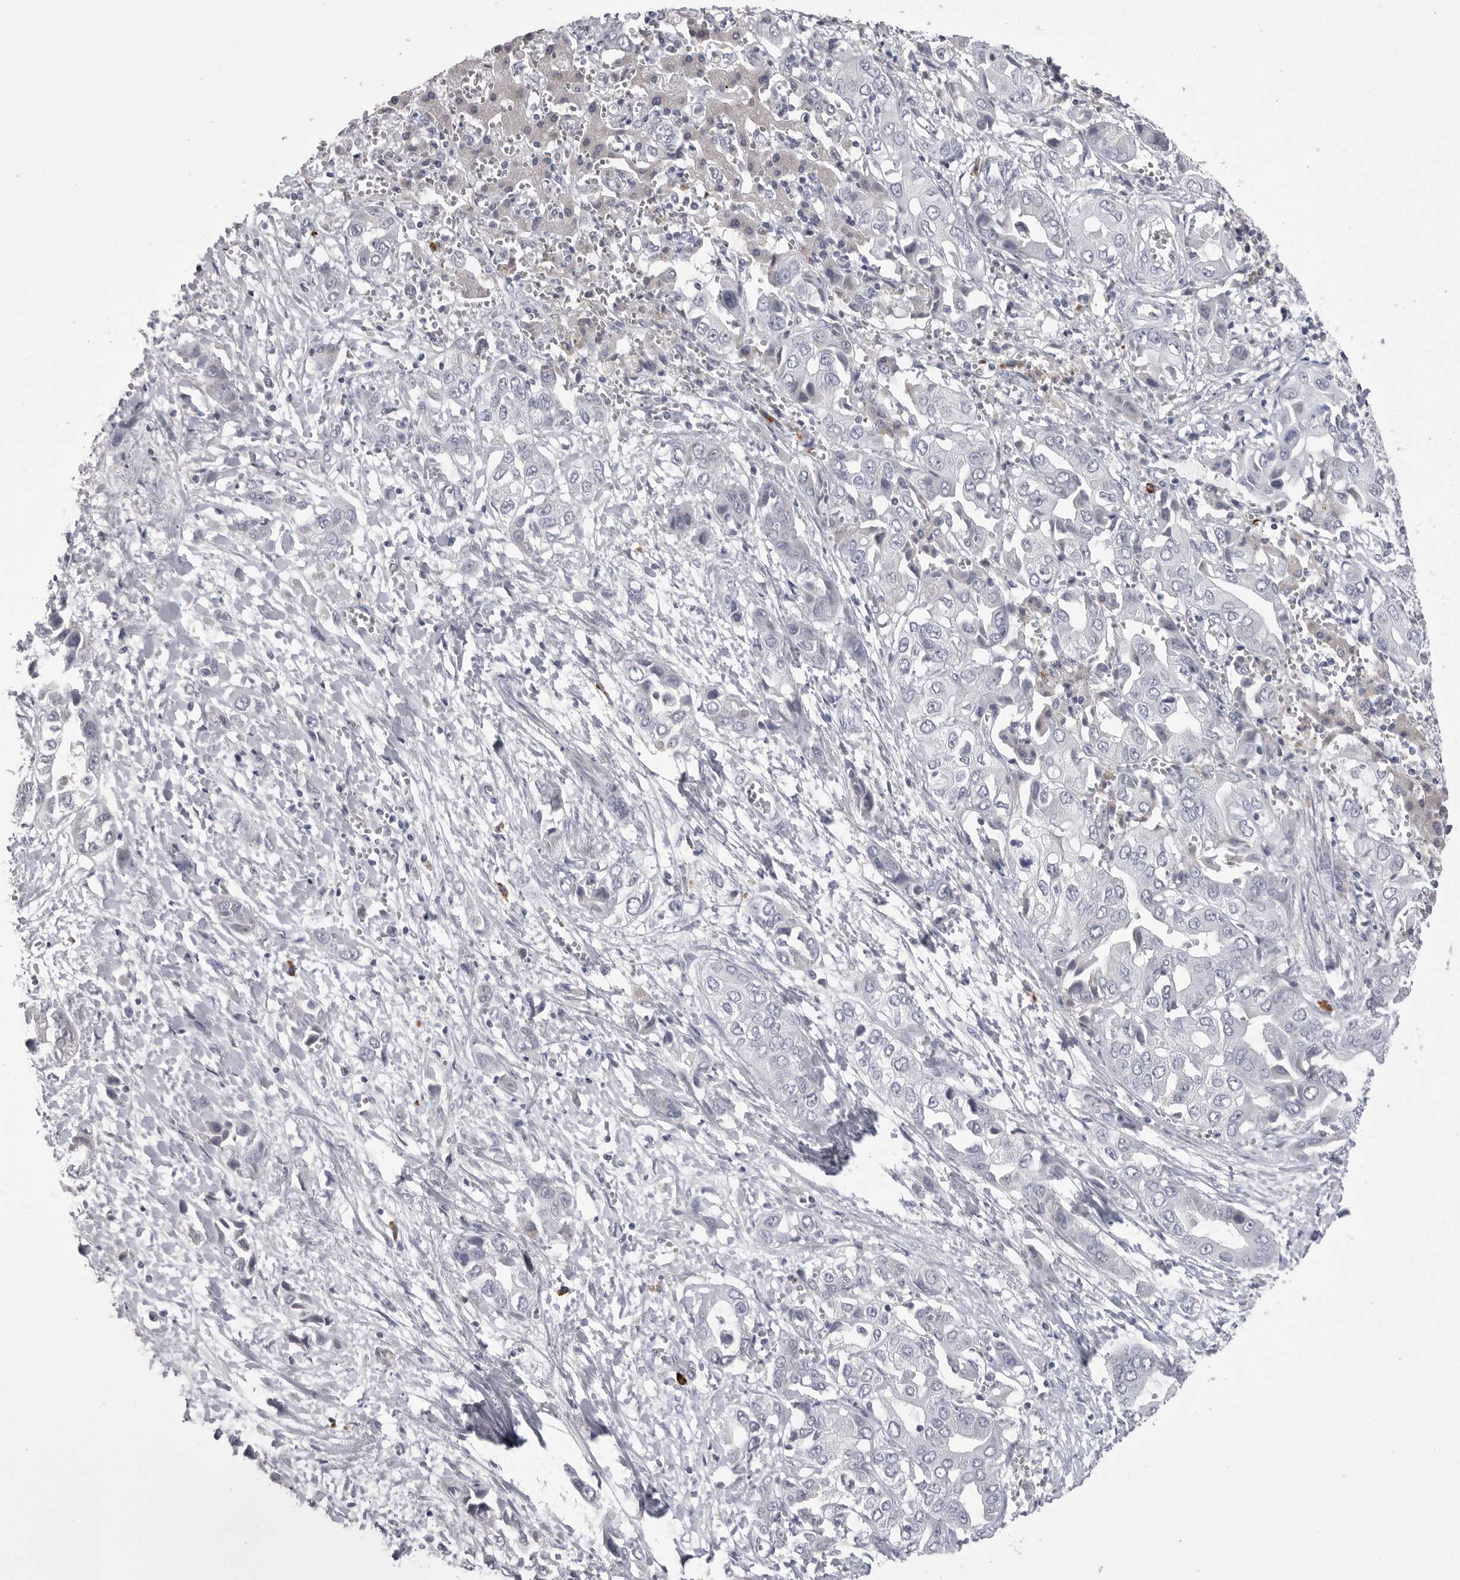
{"staining": {"intensity": "negative", "quantity": "none", "location": "none"}, "tissue": "liver cancer", "cell_type": "Tumor cells", "image_type": "cancer", "snomed": [{"axis": "morphology", "description": "Cholangiocarcinoma"}, {"axis": "topography", "description": "Liver"}], "caption": "Tumor cells show no significant protein expression in cholangiocarcinoma (liver).", "gene": "FKBP2", "patient": {"sex": "female", "age": 52}}